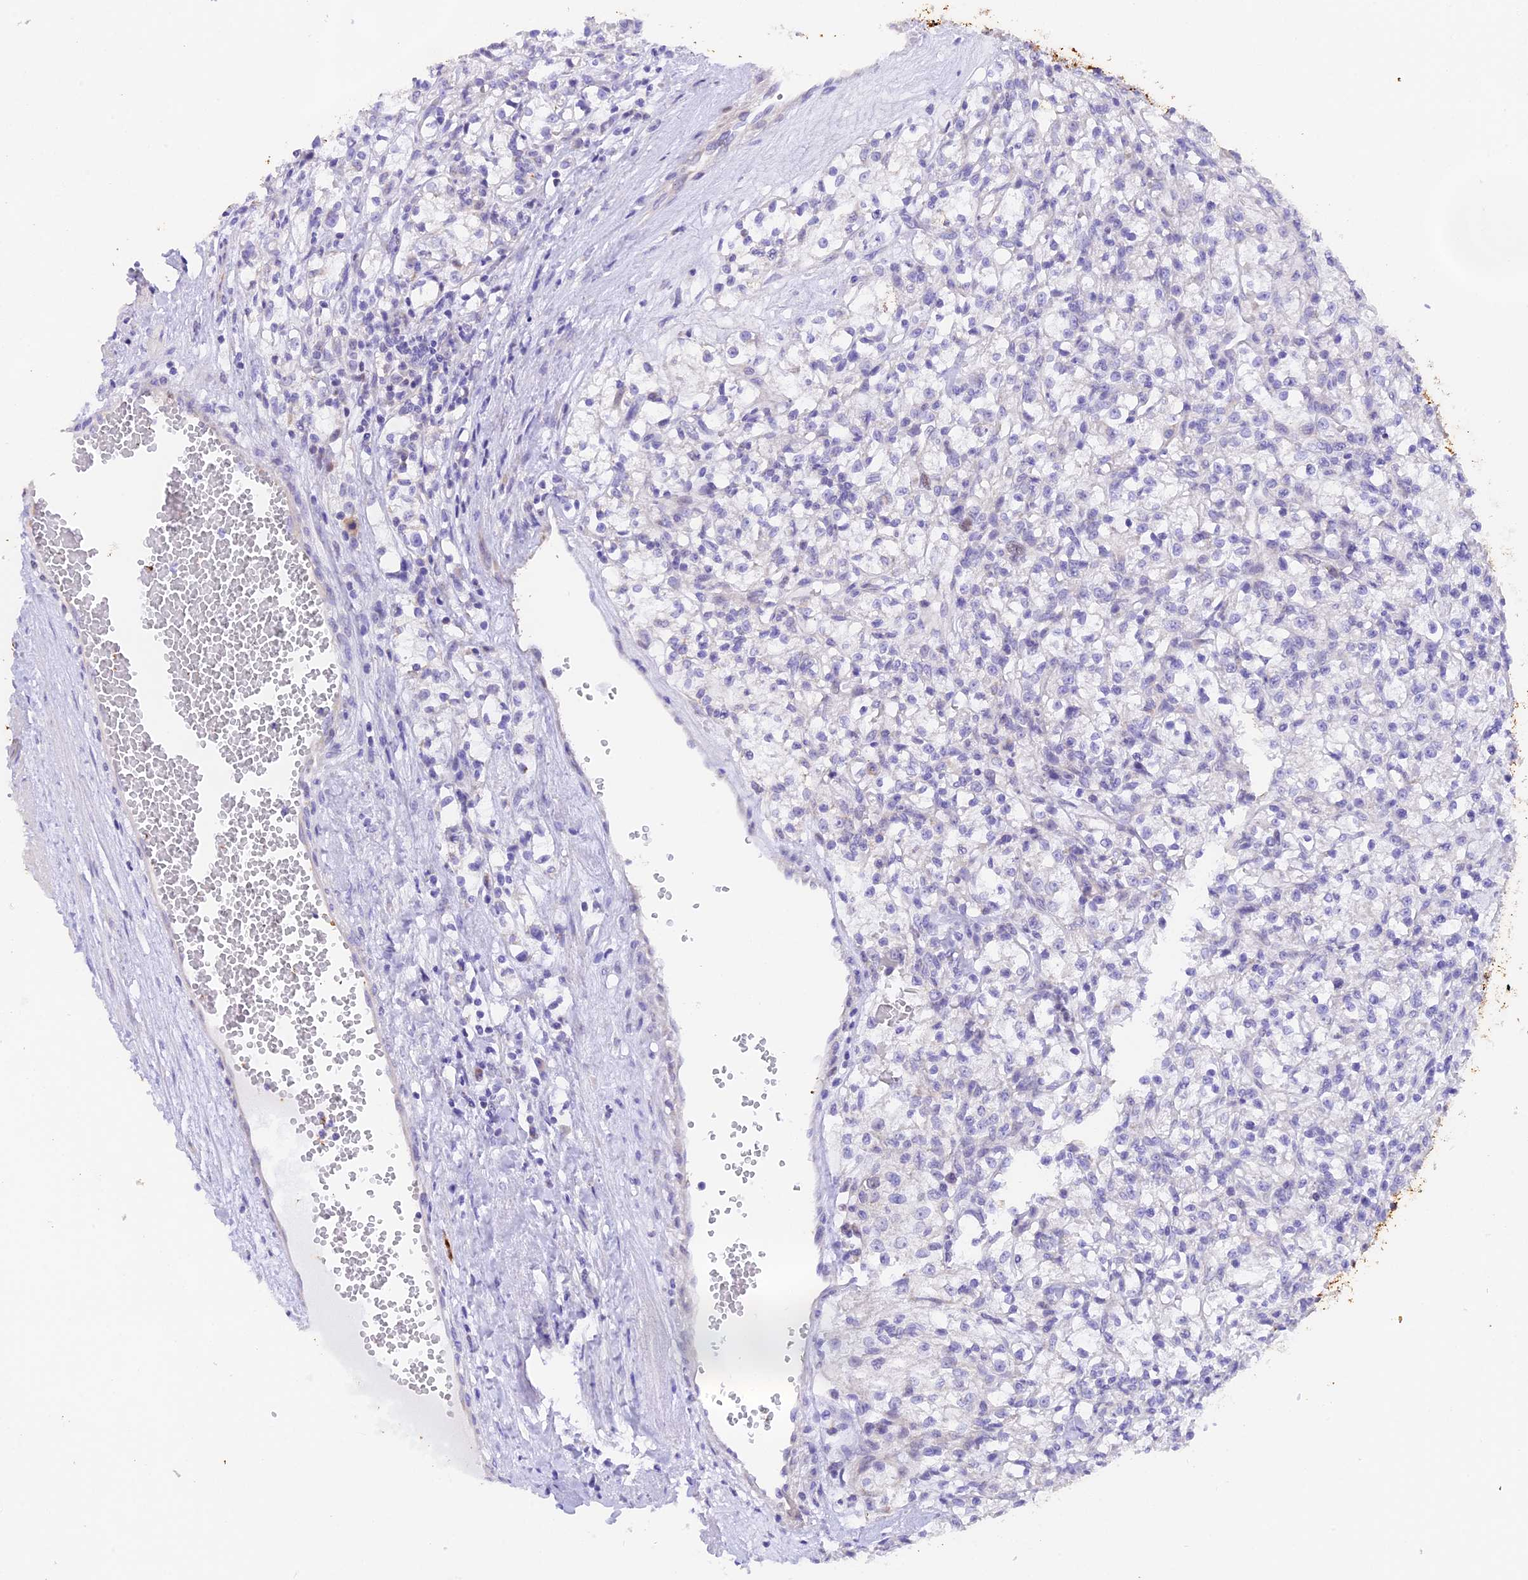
{"staining": {"intensity": "negative", "quantity": "none", "location": "none"}, "tissue": "renal cancer", "cell_type": "Tumor cells", "image_type": "cancer", "snomed": [{"axis": "morphology", "description": "Adenocarcinoma, NOS"}, {"axis": "topography", "description": "Kidney"}], "caption": "Photomicrograph shows no protein positivity in tumor cells of renal cancer tissue. (Immunohistochemistry (ihc), brightfield microscopy, high magnification).", "gene": "PKIA", "patient": {"sex": "female", "age": 59}}